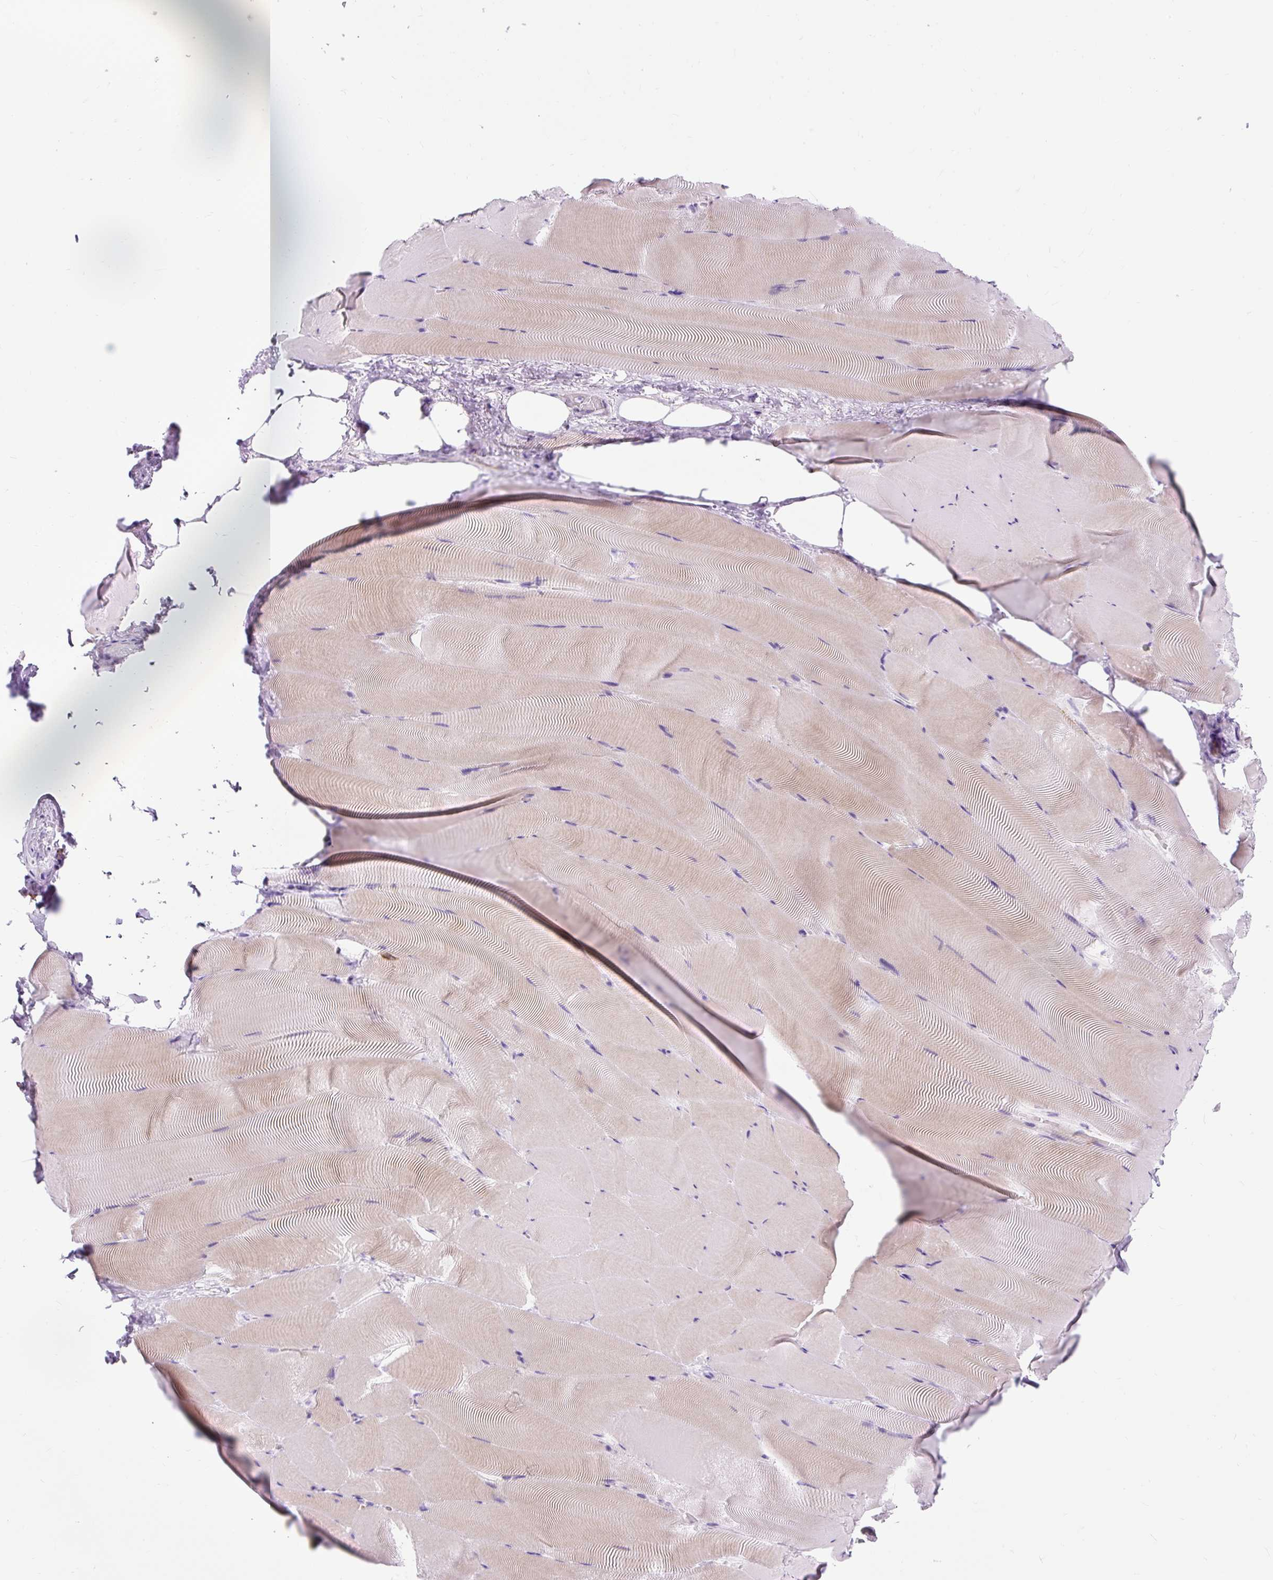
{"staining": {"intensity": "weak", "quantity": "25%-75%", "location": "cytoplasmic/membranous"}, "tissue": "skeletal muscle", "cell_type": "Myocytes", "image_type": "normal", "snomed": [{"axis": "morphology", "description": "Normal tissue, NOS"}, {"axis": "topography", "description": "Skeletal muscle"}], "caption": "Brown immunohistochemical staining in normal skeletal muscle shows weak cytoplasmic/membranous positivity in approximately 25%-75% of myocytes.", "gene": "HLA", "patient": {"sex": "female", "age": 64}}